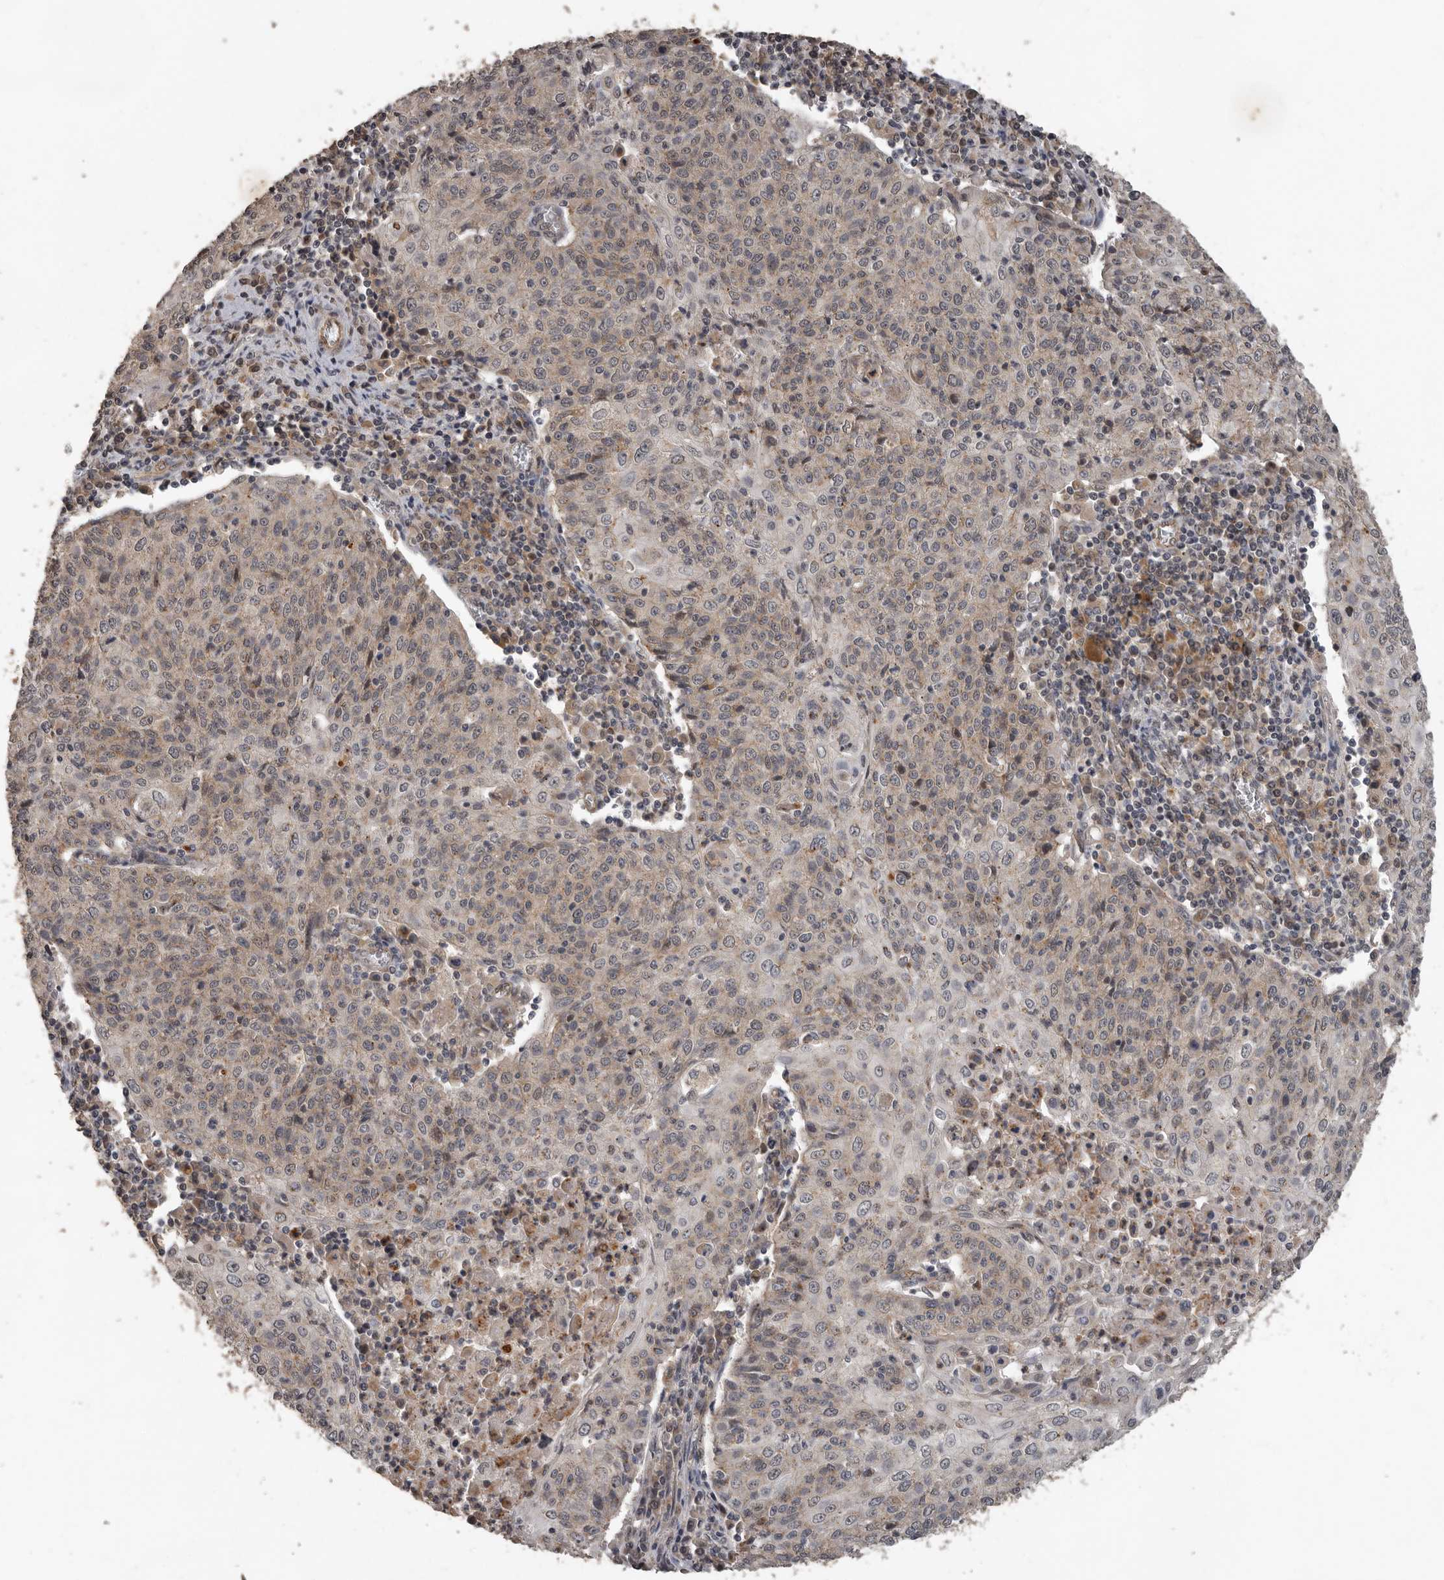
{"staining": {"intensity": "weak", "quantity": "25%-75%", "location": "cytoplasmic/membranous"}, "tissue": "cervical cancer", "cell_type": "Tumor cells", "image_type": "cancer", "snomed": [{"axis": "morphology", "description": "Squamous cell carcinoma, NOS"}, {"axis": "topography", "description": "Cervix"}], "caption": "Tumor cells exhibit low levels of weak cytoplasmic/membranous positivity in approximately 25%-75% of cells in human squamous cell carcinoma (cervical).", "gene": "CEP350", "patient": {"sex": "female", "age": 48}}